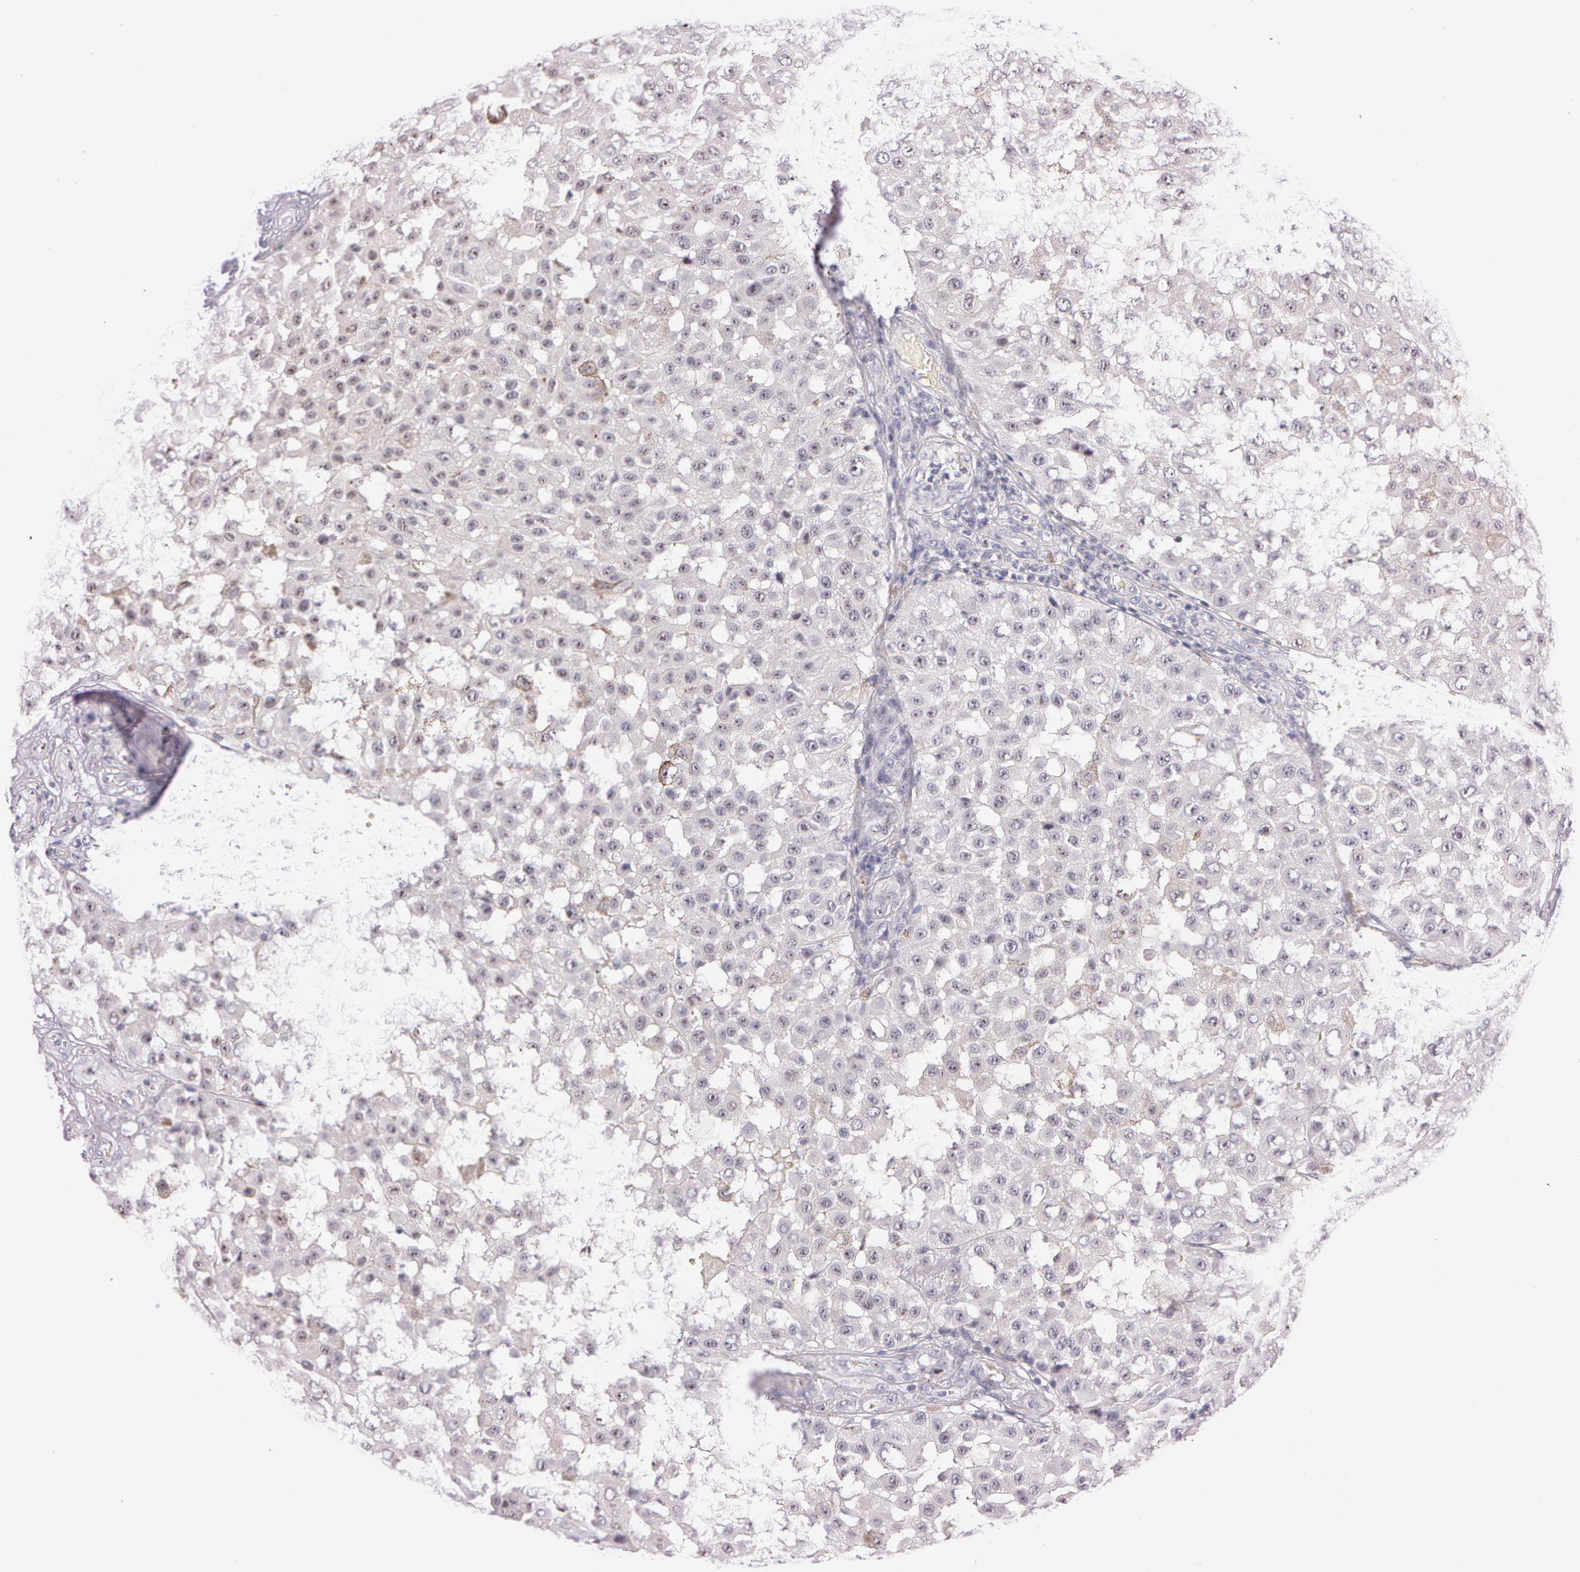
{"staining": {"intensity": "moderate", "quantity": ">75%", "location": "nuclear"}, "tissue": "melanoma", "cell_type": "Tumor cells", "image_type": "cancer", "snomed": [{"axis": "morphology", "description": "Malignant melanoma, NOS"}, {"axis": "topography", "description": "Skin"}], "caption": "Immunohistochemistry (IHC) image of neoplastic tissue: human malignant melanoma stained using immunohistochemistry demonstrates medium levels of moderate protein expression localized specifically in the nuclear of tumor cells, appearing as a nuclear brown color.", "gene": "FBL", "patient": {"sex": "female", "age": 64}}